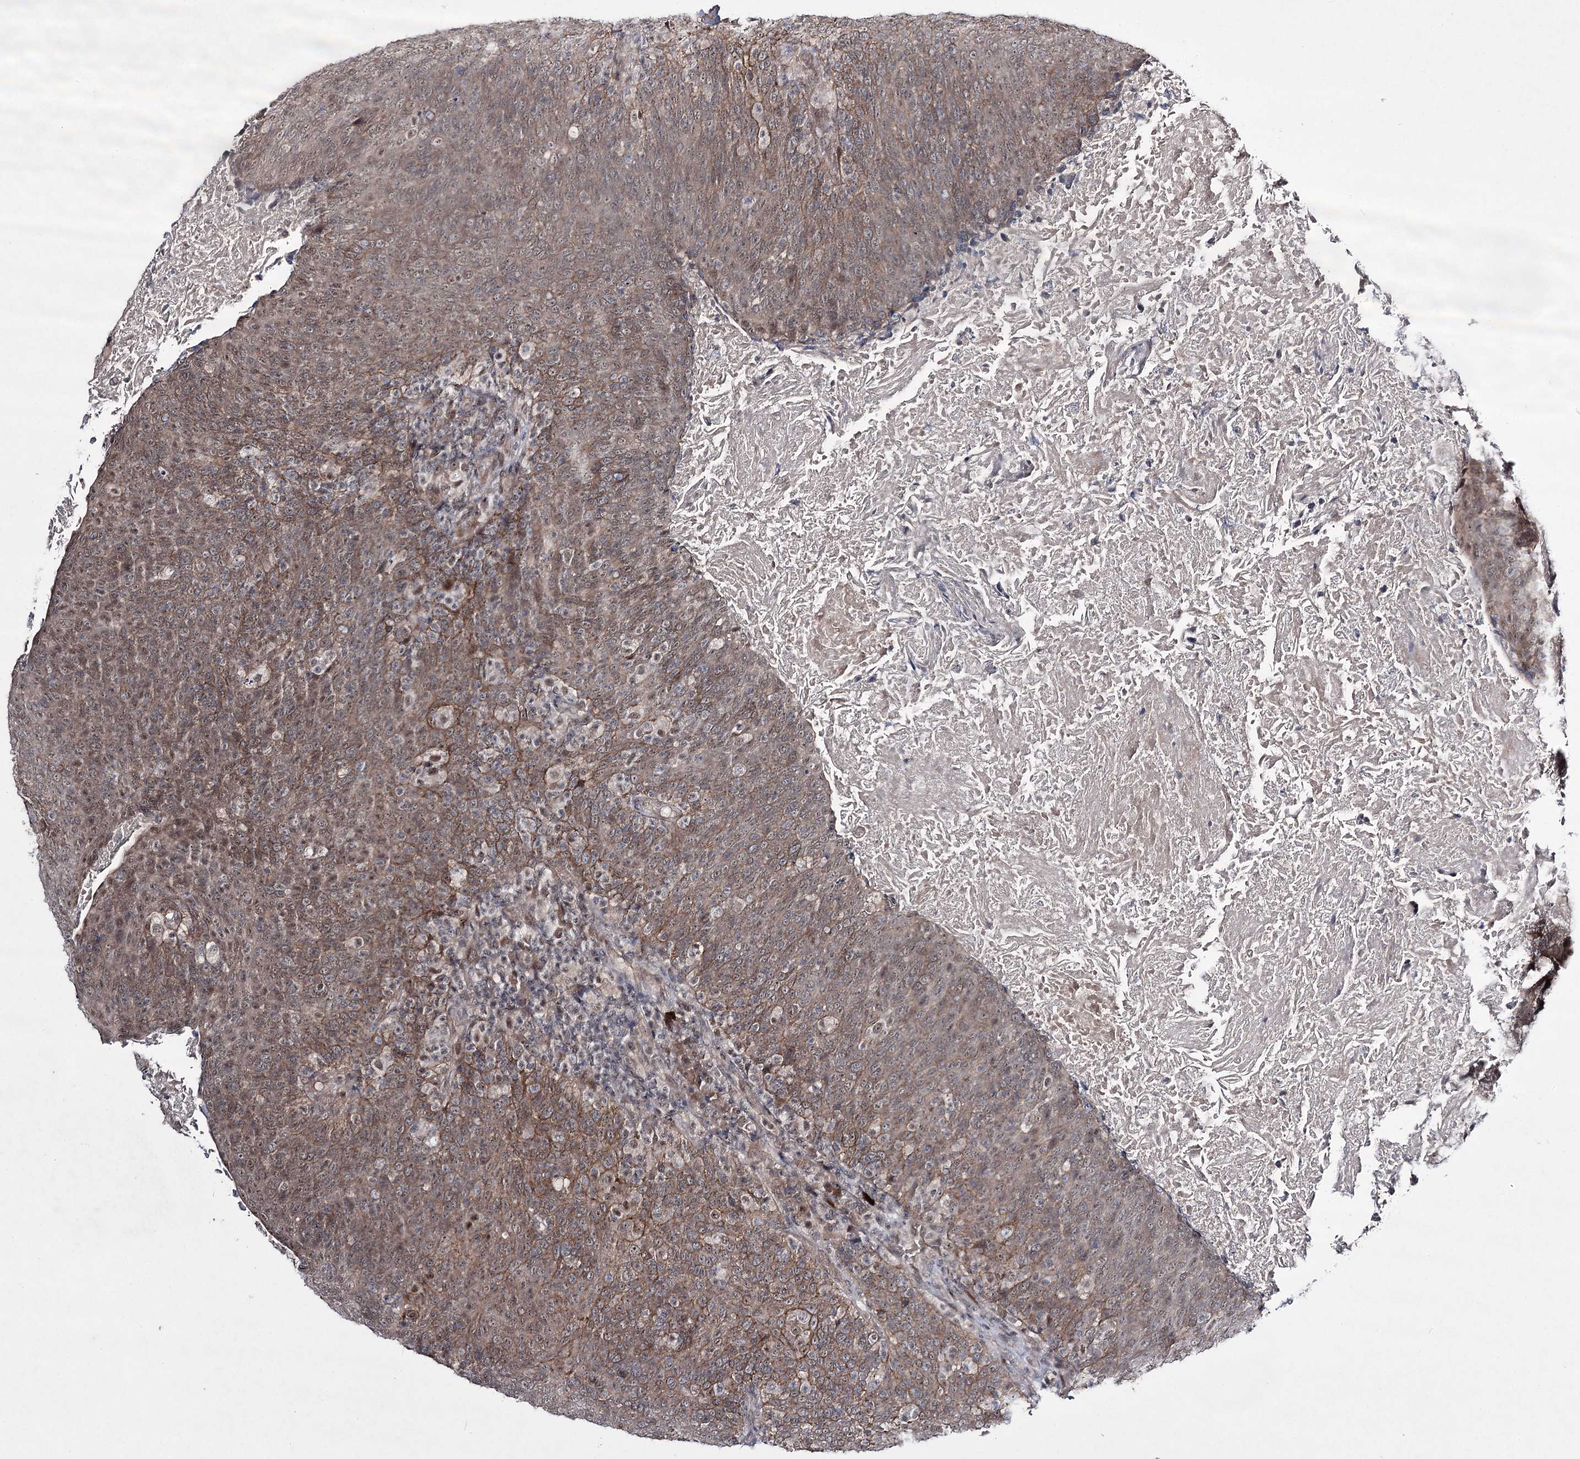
{"staining": {"intensity": "moderate", "quantity": ">75%", "location": "cytoplasmic/membranous,nuclear"}, "tissue": "head and neck cancer", "cell_type": "Tumor cells", "image_type": "cancer", "snomed": [{"axis": "morphology", "description": "Squamous cell carcinoma, NOS"}, {"axis": "morphology", "description": "Squamous cell carcinoma, metastatic, NOS"}, {"axis": "topography", "description": "Lymph node"}, {"axis": "topography", "description": "Head-Neck"}], "caption": "Immunohistochemical staining of human head and neck cancer (squamous cell carcinoma) reveals moderate cytoplasmic/membranous and nuclear protein positivity in approximately >75% of tumor cells.", "gene": "HOXC11", "patient": {"sex": "male", "age": 62}}